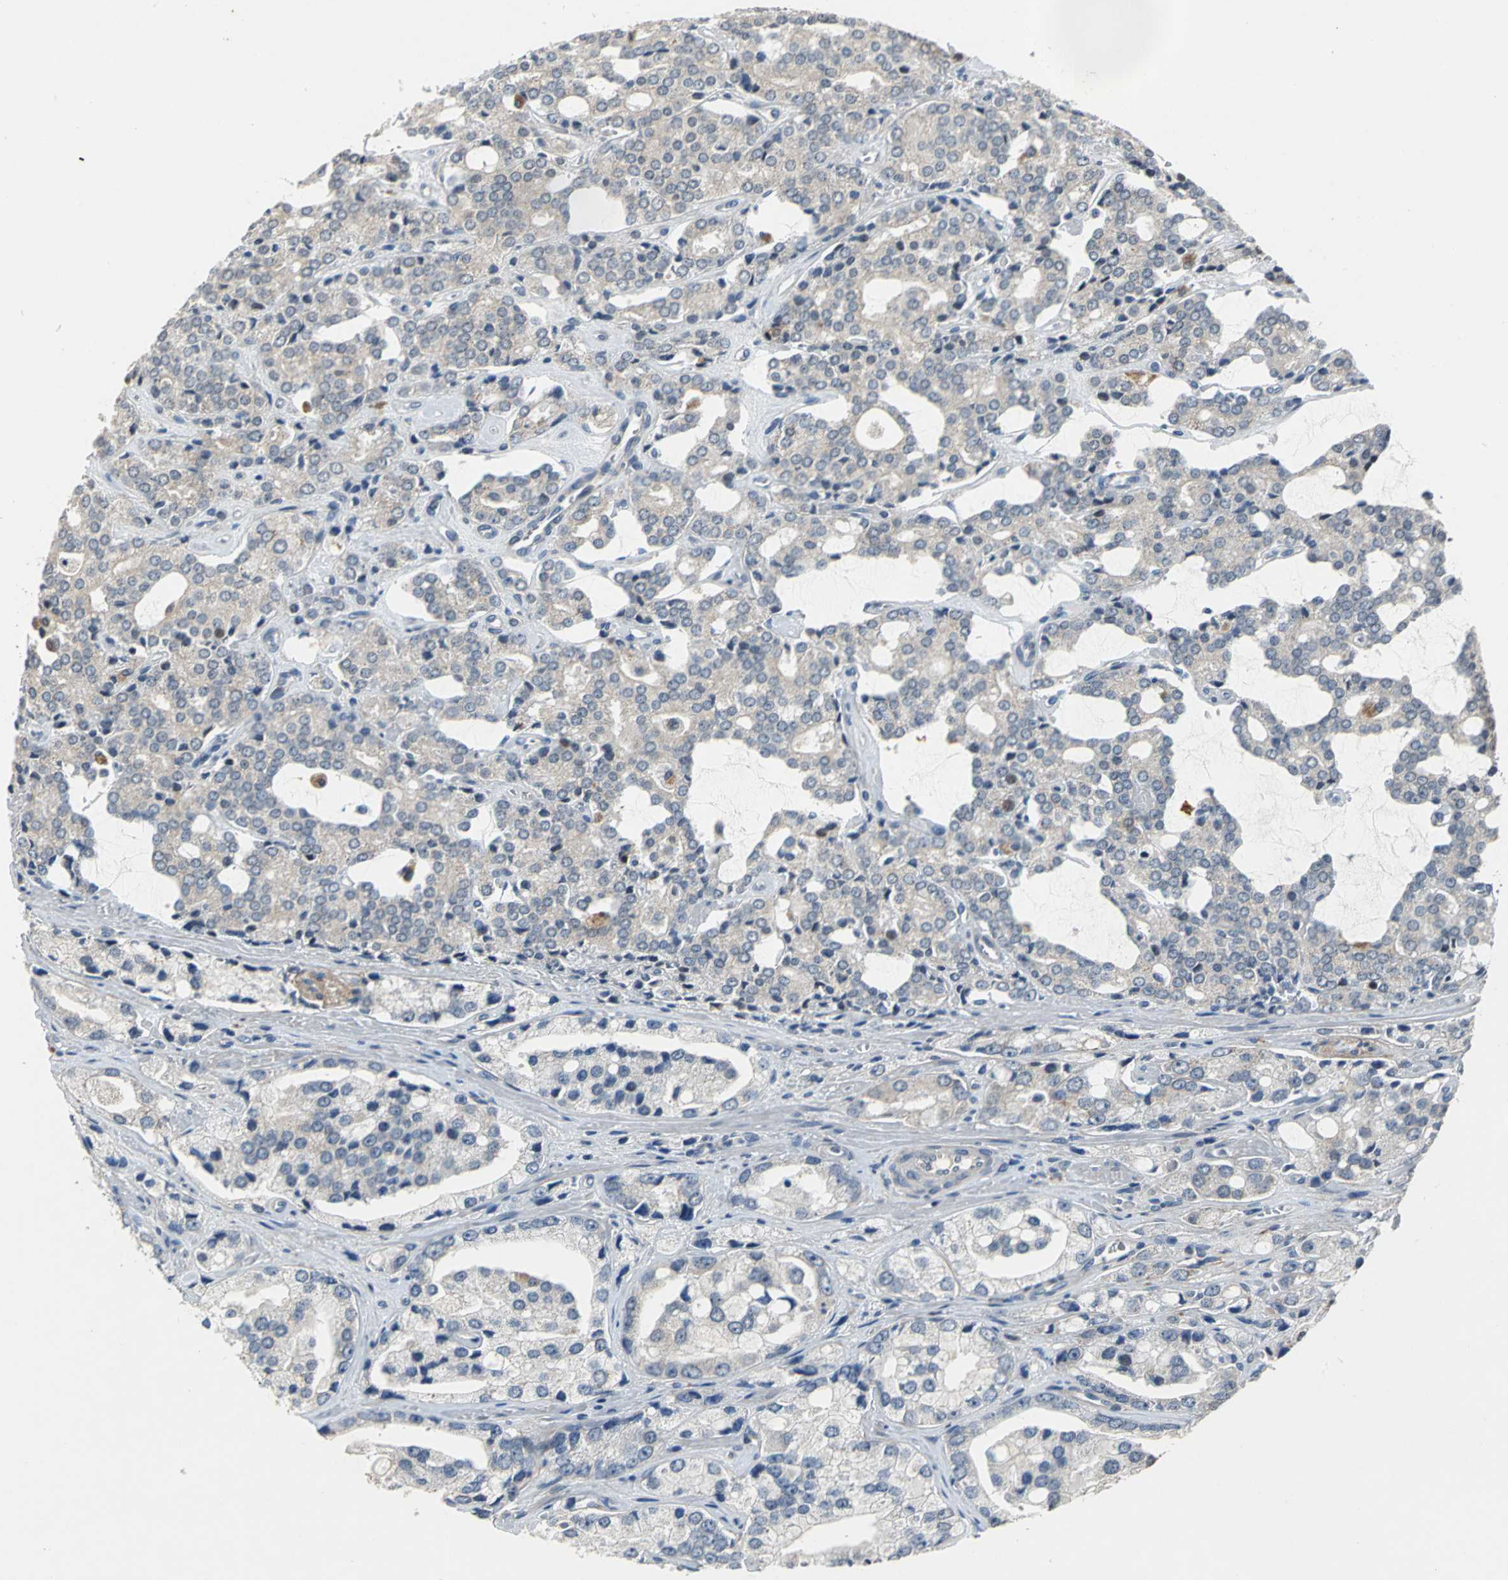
{"staining": {"intensity": "weak", "quantity": "<25%", "location": "cytoplasmic/membranous"}, "tissue": "prostate cancer", "cell_type": "Tumor cells", "image_type": "cancer", "snomed": [{"axis": "morphology", "description": "Adenocarcinoma, High grade"}, {"axis": "topography", "description": "Prostate"}], "caption": "Prostate cancer (high-grade adenocarcinoma) was stained to show a protein in brown. There is no significant positivity in tumor cells. (IHC, brightfield microscopy, high magnification).", "gene": "JADE3", "patient": {"sex": "male", "age": 67}}